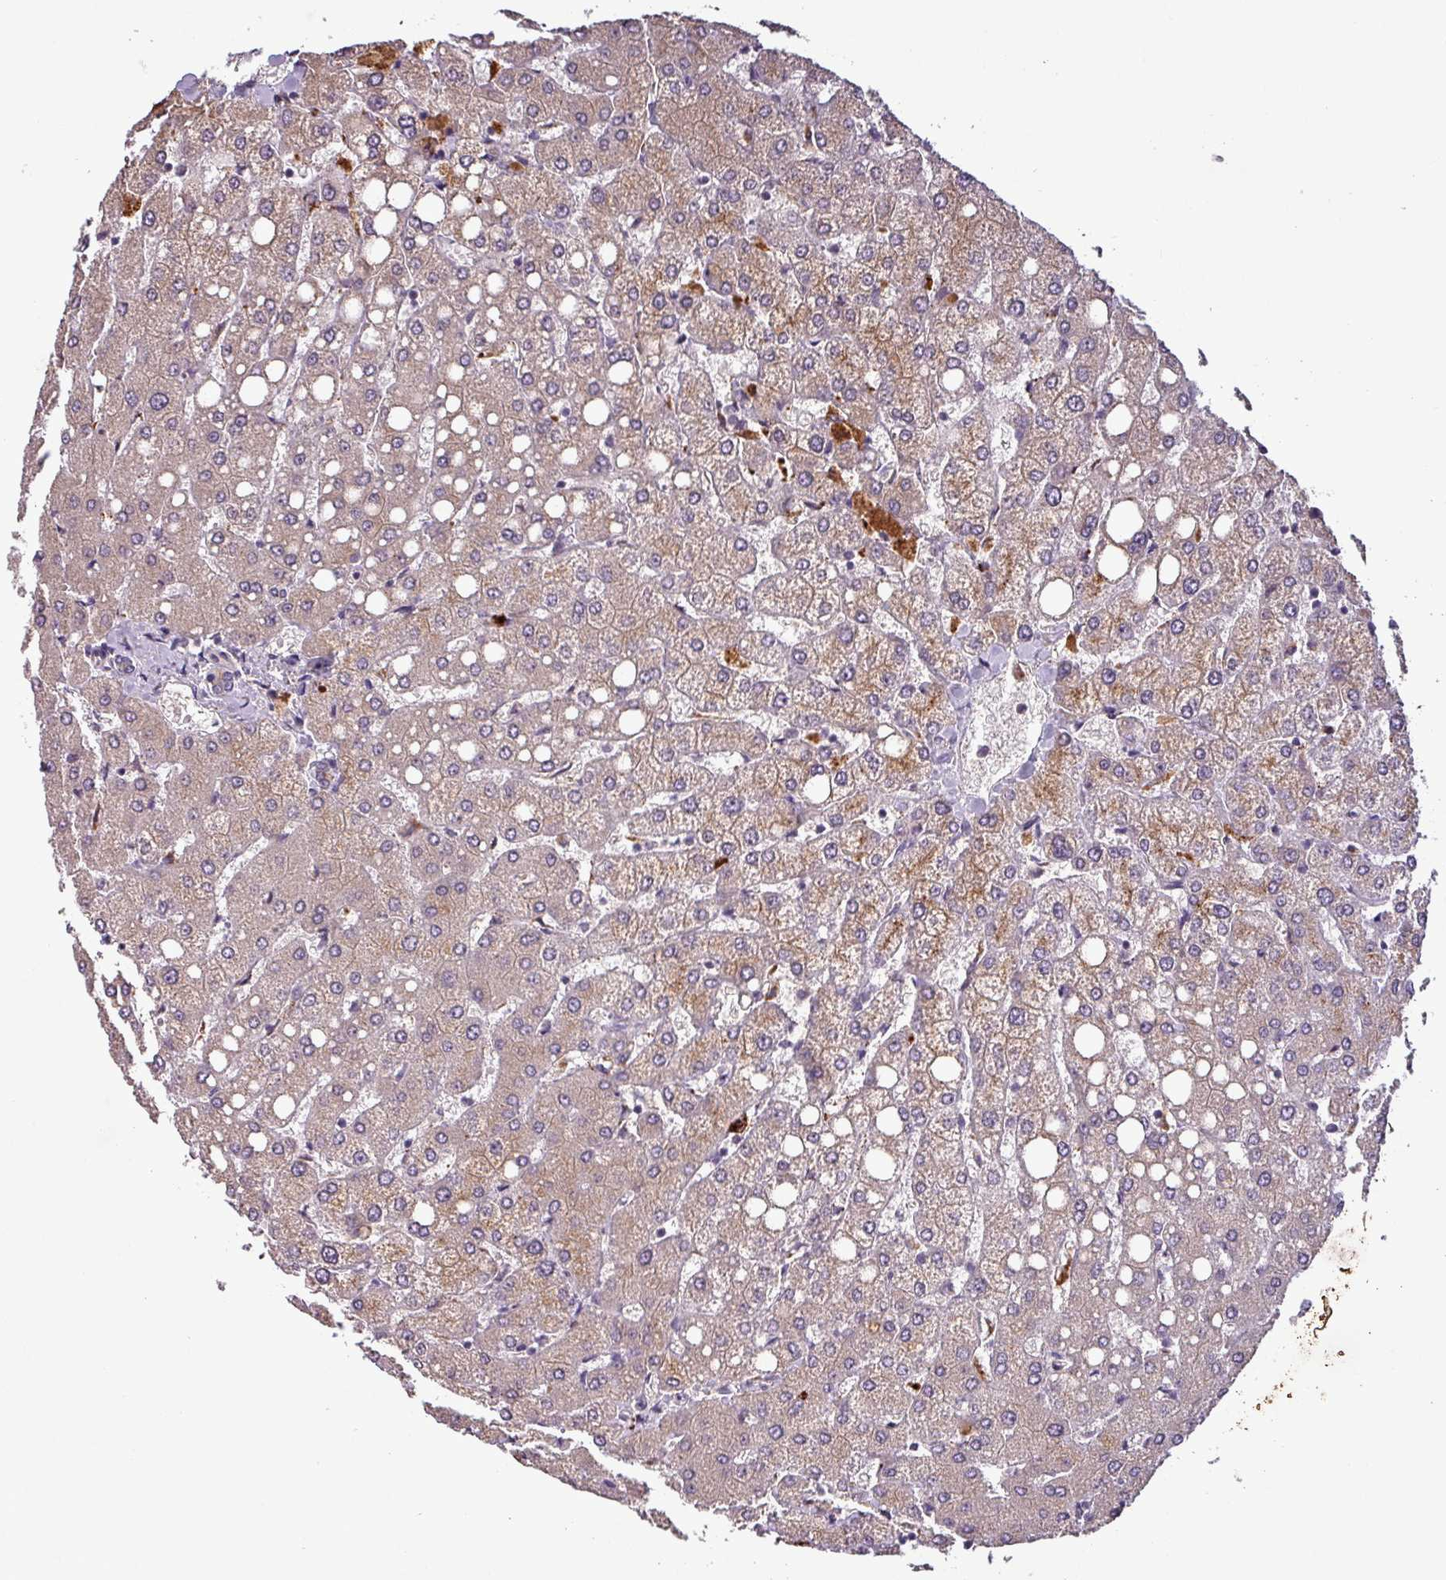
{"staining": {"intensity": "negative", "quantity": "none", "location": "none"}, "tissue": "liver", "cell_type": "Cholangiocytes", "image_type": "normal", "snomed": [{"axis": "morphology", "description": "Normal tissue, NOS"}, {"axis": "topography", "description": "Liver"}], "caption": "DAB immunohistochemical staining of normal liver demonstrates no significant positivity in cholangiocytes.", "gene": "PUS1", "patient": {"sex": "female", "age": 54}}